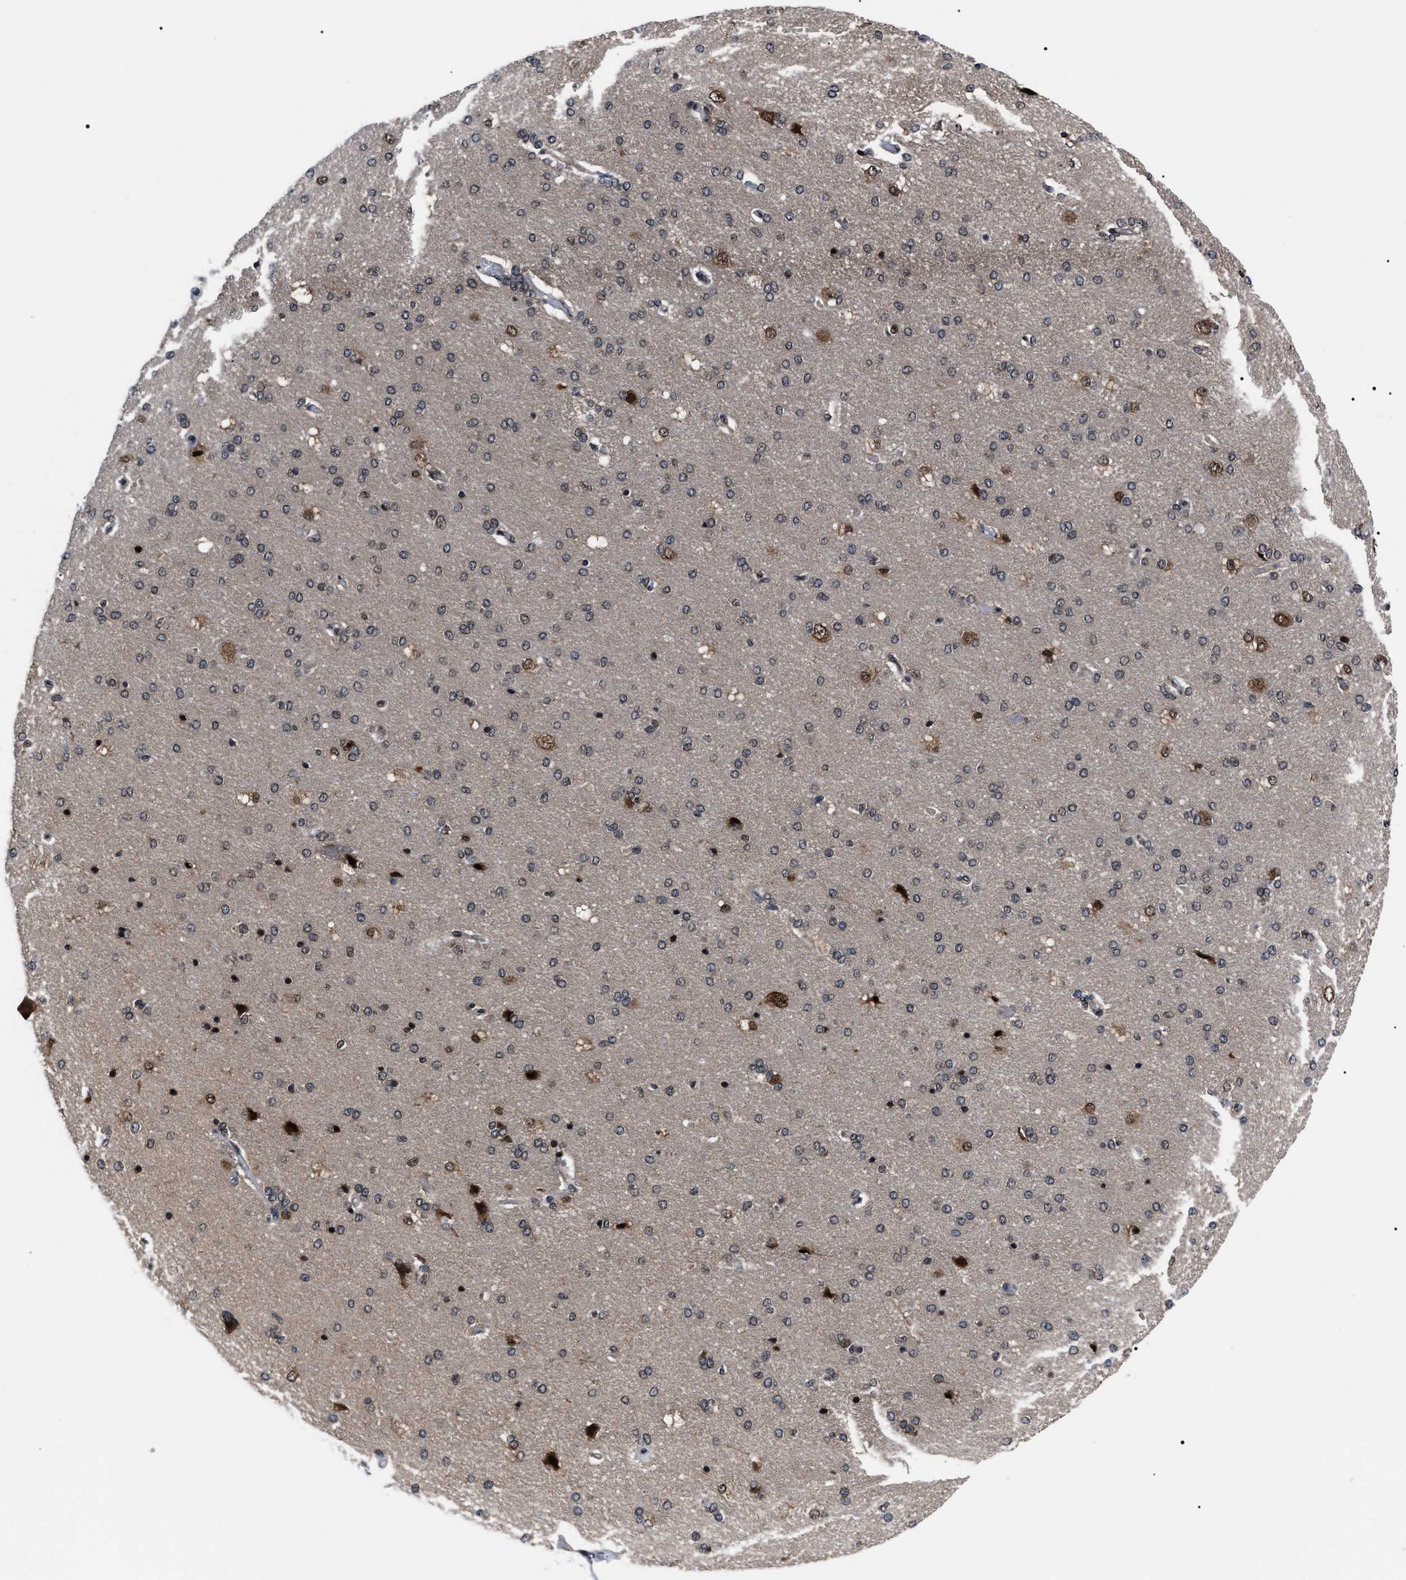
{"staining": {"intensity": "weak", "quantity": ">75%", "location": "nuclear"}, "tissue": "cerebral cortex", "cell_type": "Endothelial cells", "image_type": "normal", "snomed": [{"axis": "morphology", "description": "Normal tissue, NOS"}, {"axis": "topography", "description": "Cerebral cortex"}], "caption": "A high-resolution photomicrograph shows immunohistochemistry staining of benign cerebral cortex, which demonstrates weak nuclear staining in about >75% of endothelial cells.", "gene": "CSNK2A1", "patient": {"sex": "male", "age": 62}}